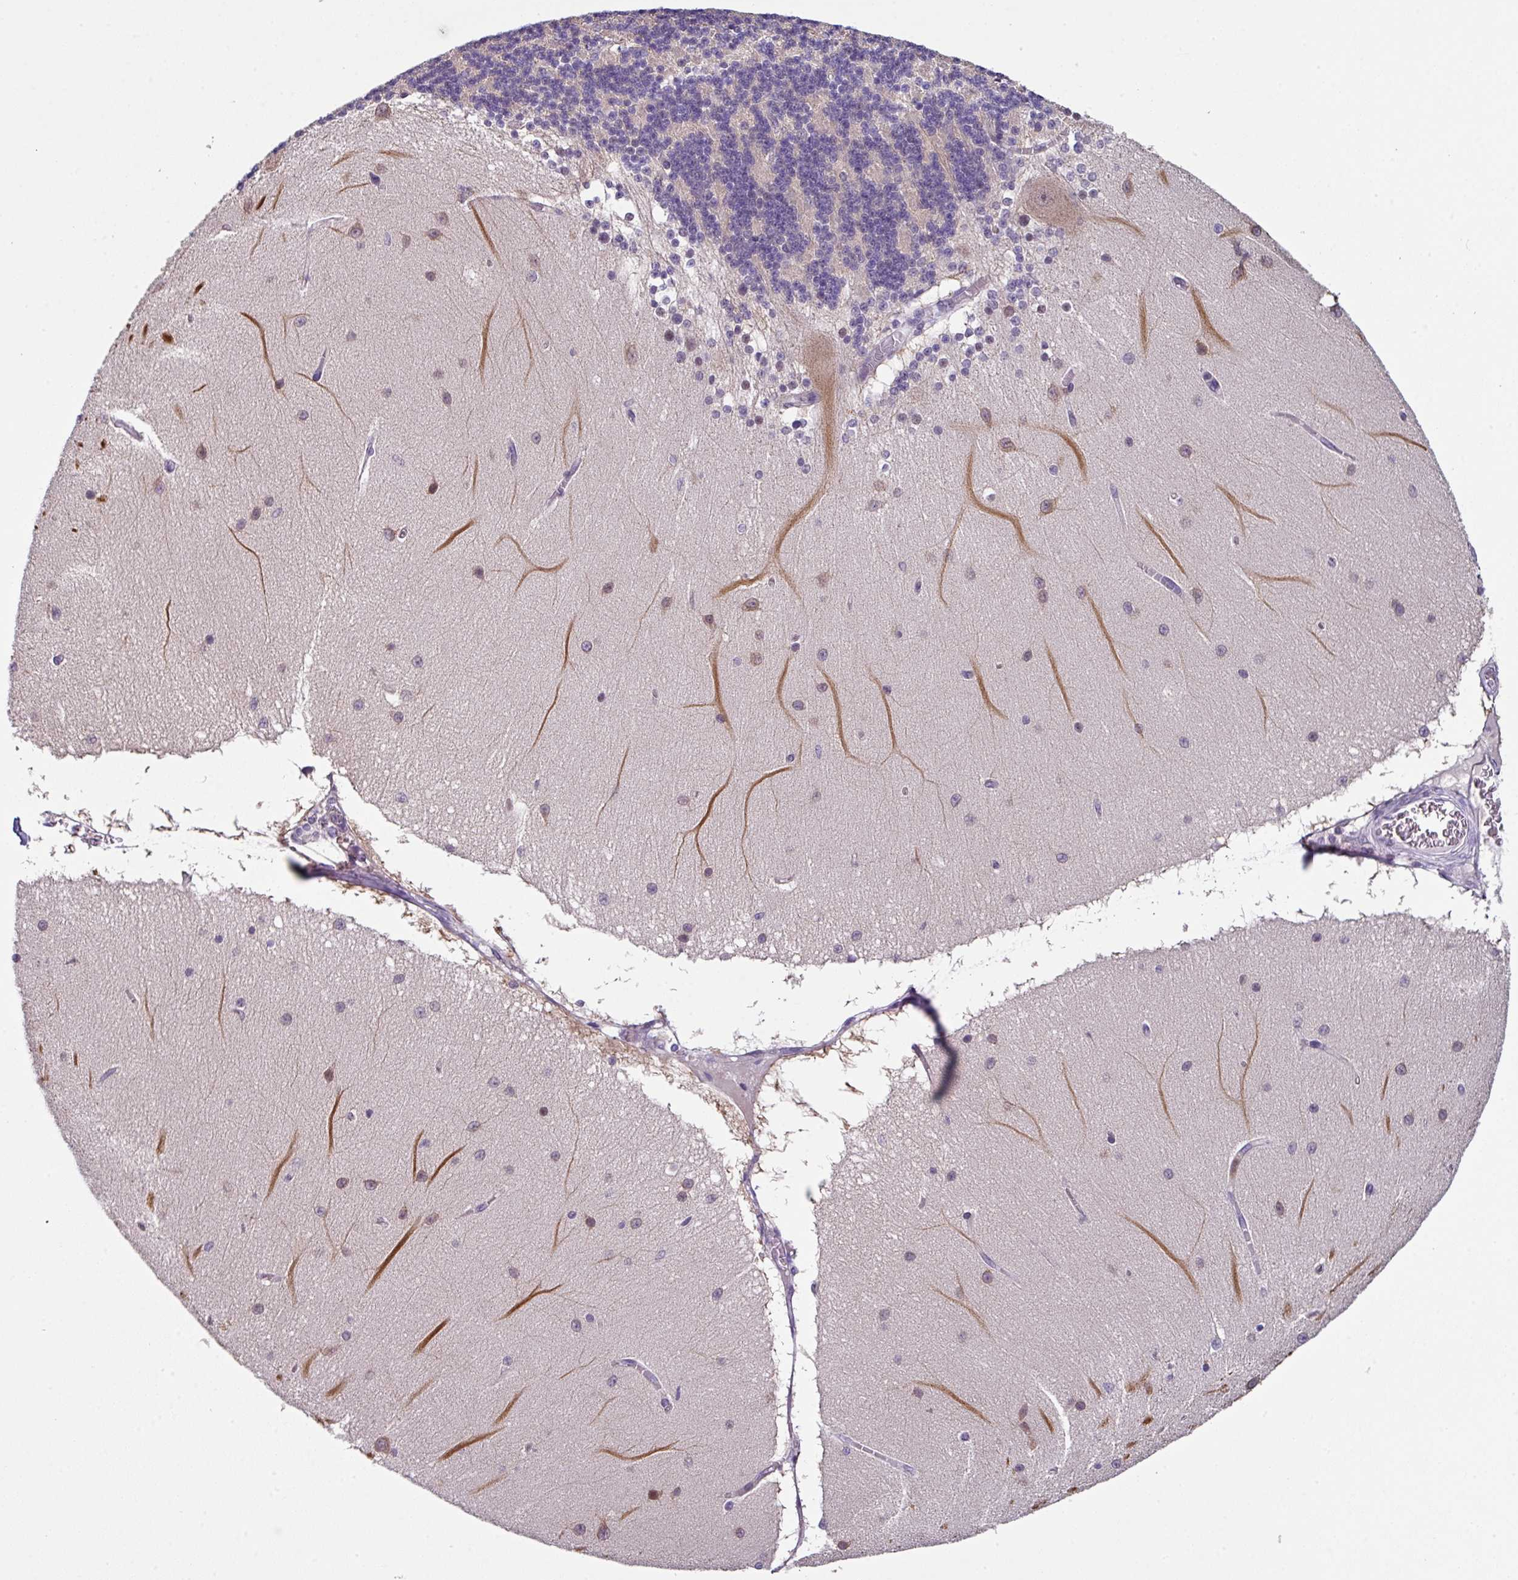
{"staining": {"intensity": "negative", "quantity": "none", "location": "none"}, "tissue": "cerebellum", "cell_type": "Cells in granular layer", "image_type": "normal", "snomed": [{"axis": "morphology", "description": "Normal tissue, NOS"}, {"axis": "topography", "description": "Cerebellum"}], "caption": "High power microscopy micrograph of an IHC histopathology image of unremarkable cerebellum, revealing no significant positivity in cells in granular layer. The staining is performed using DAB (3,3'-diaminobenzidine) brown chromogen with nuclei counter-stained in using hematoxylin.", "gene": "ZFP3", "patient": {"sex": "female", "age": 54}}